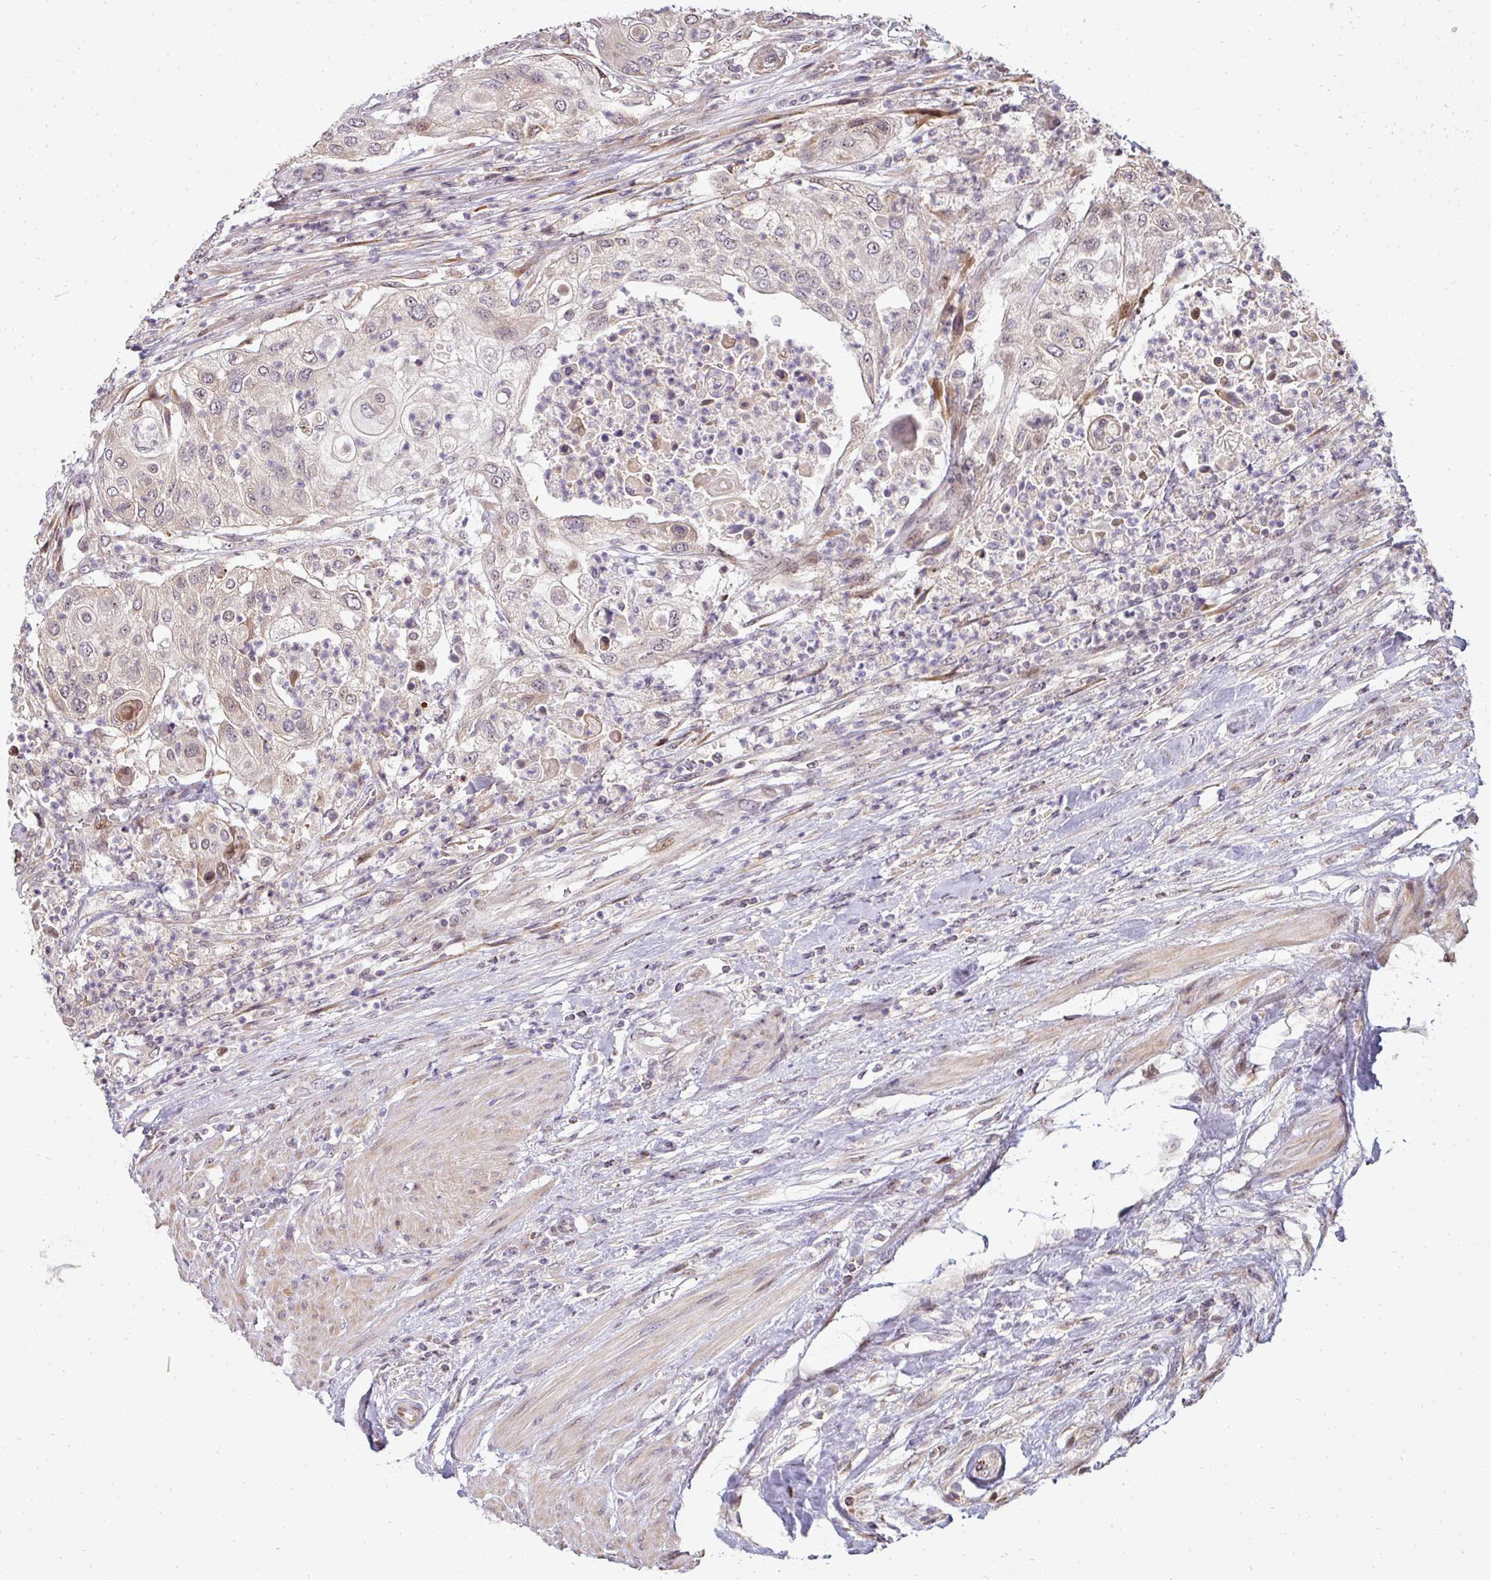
{"staining": {"intensity": "weak", "quantity": "<25%", "location": "cytoplasmic/membranous"}, "tissue": "urothelial cancer", "cell_type": "Tumor cells", "image_type": "cancer", "snomed": [{"axis": "morphology", "description": "Urothelial carcinoma, High grade"}, {"axis": "topography", "description": "Urinary bladder"}], "caption": "DAB immunohistochemical staining of urothelial carcinoma (high-grade) displays no significant expression in tumor cells.", "gene": "PATZ1", "patient": {"sex": "female", "age": 79}}